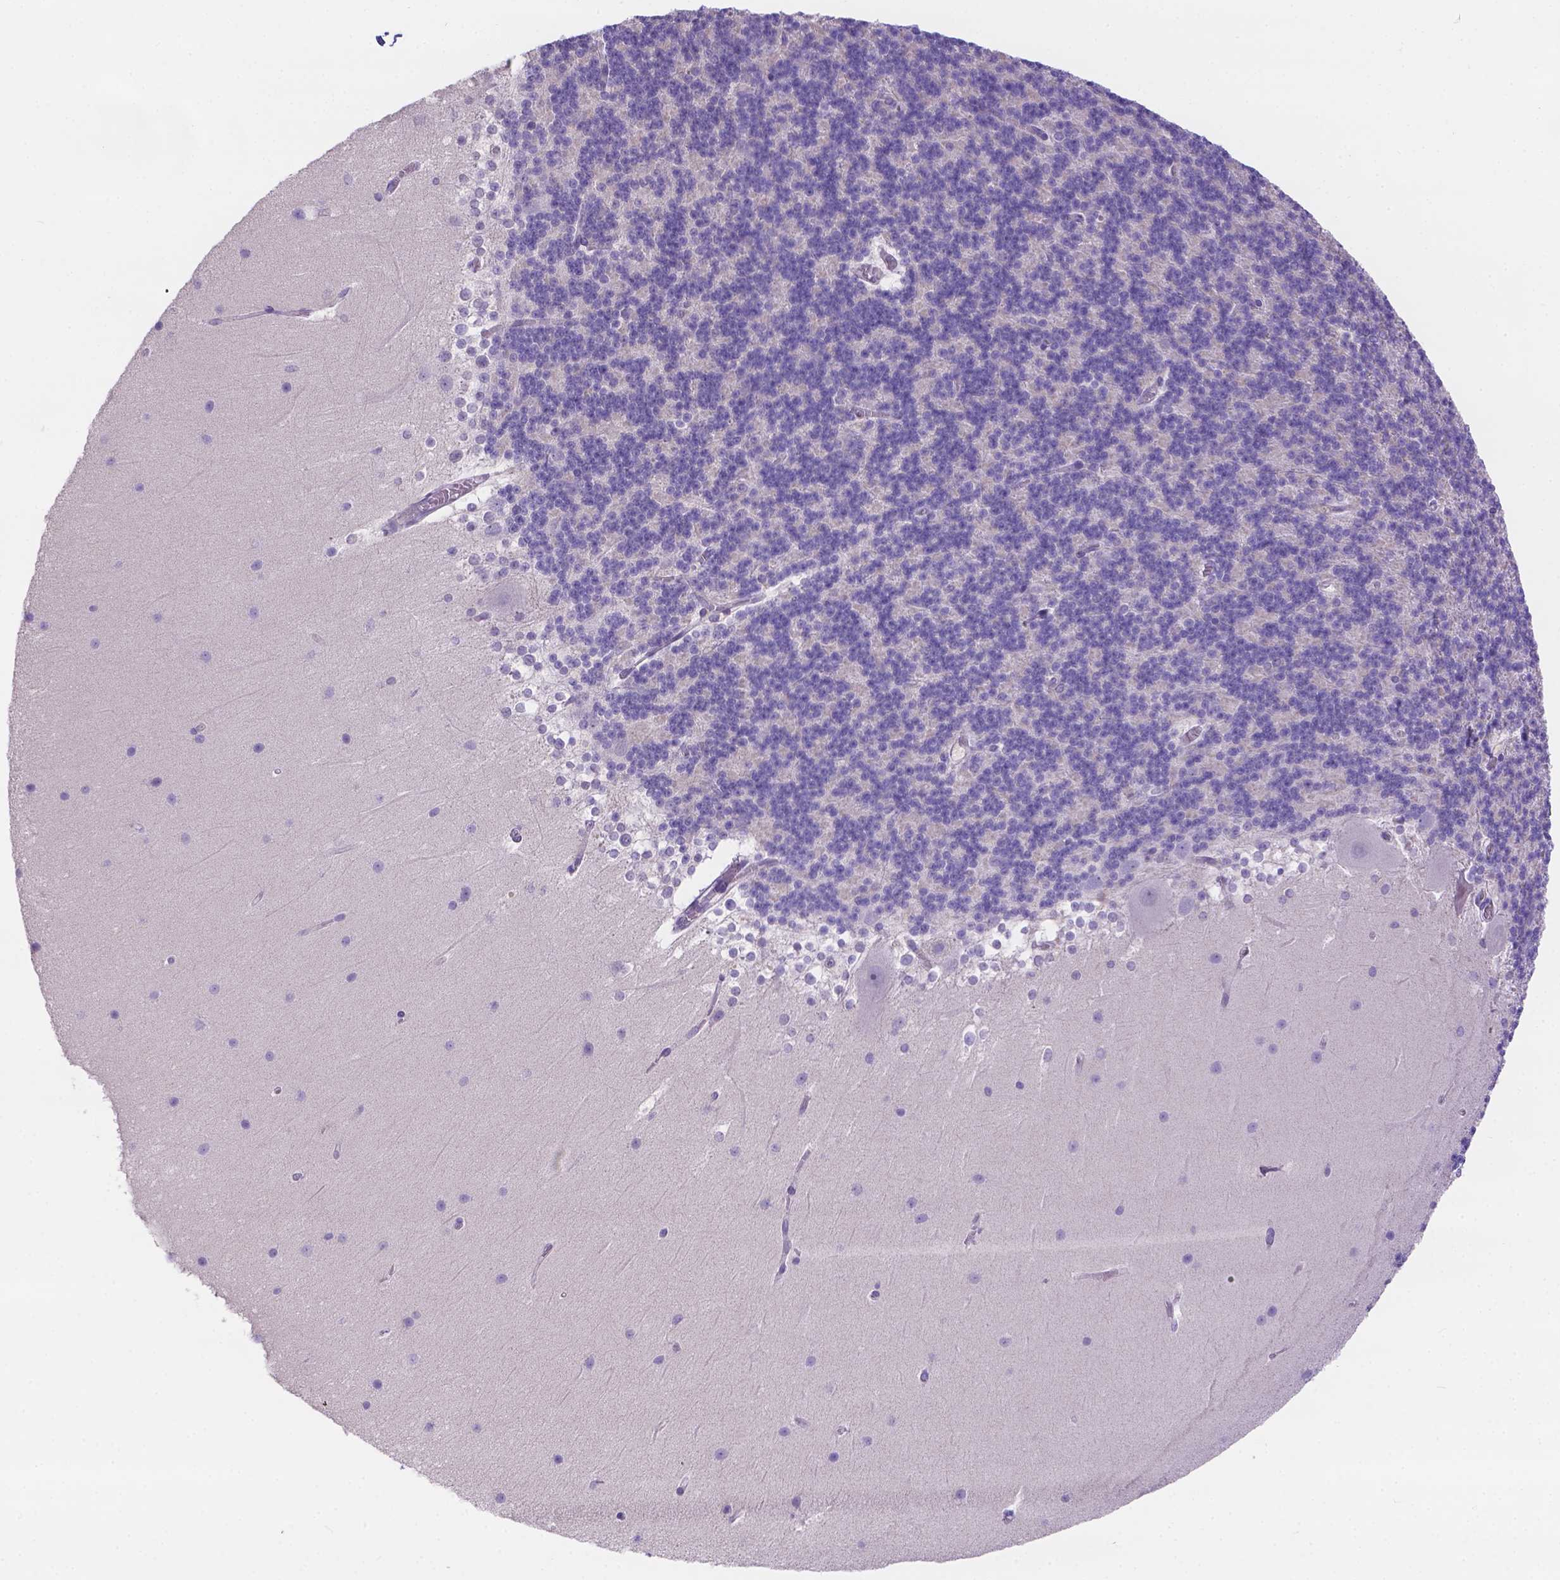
{"staining": {"intensity": "negative", "quantity": "none", "location": "none"}, "tissue": "cerebellum", "cell_type": "Cells in granular layer", "image_type": "normal", "snomed": [{"axis": "morphology", "description": "Normal tissue, NOS"}, {"axis": "topography", "description": "Cerebellum"}], "caption": "Cerebellum was stained to show a protein in brown. There is no significant positivity in cells in granular layer. (Brightfield microscopy of DAB (3,3'-diaminobenzidine) immunohistochemistry at high magnification).", "gene": "CD96", "patient": {"sex": "female", "age": 19}}